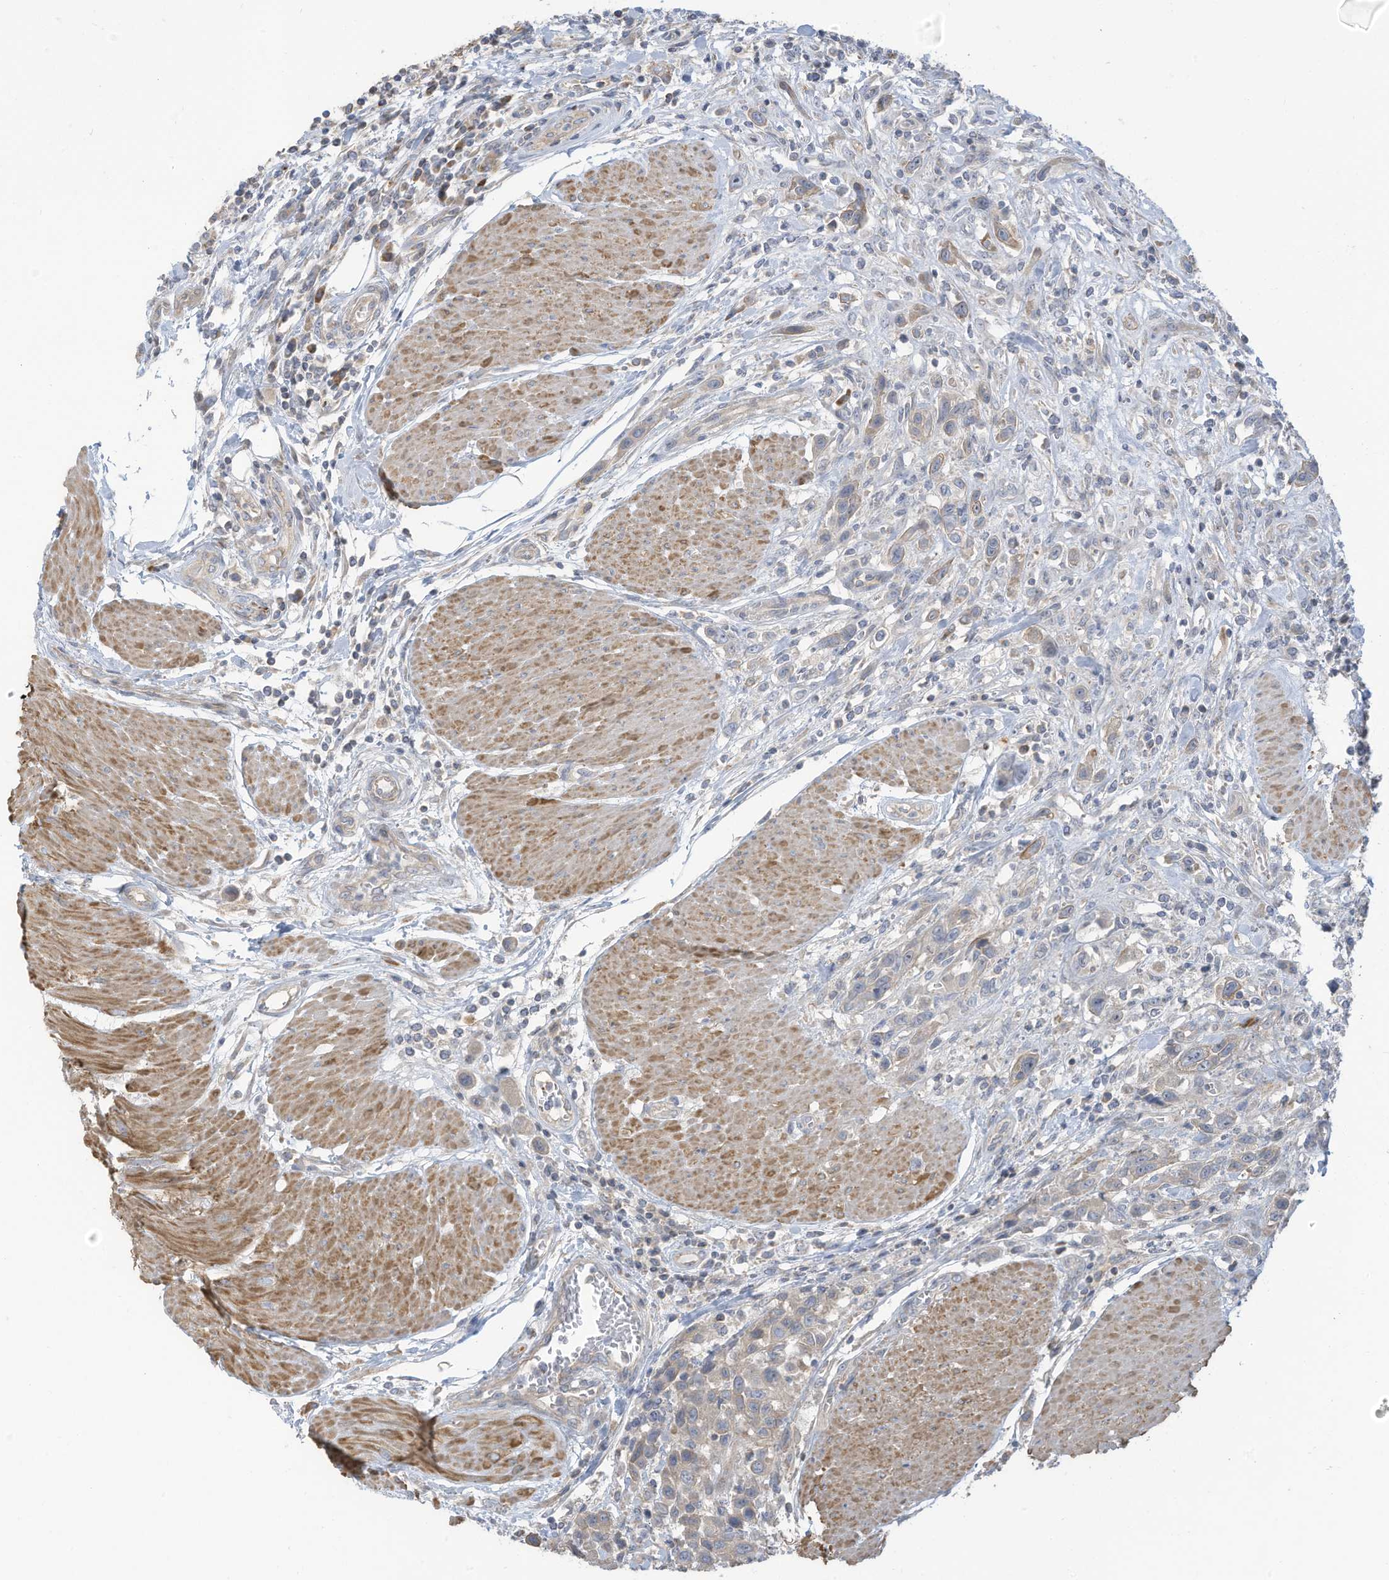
{"staining": {"intensity": "negative", "quantity": "none", "location": "none"}, "tissue": "urothelial cancer", "cell_type": "Tumor cells", "image_type": "cancer", "snomed": [{"axis": "morphology", "description": "Urothelial carcinoma, High grade"}, {"axis": "topography", "description": "Urinary bladder"}], "caption": "High power microscopy micrograph of an immunohistochemistry image of urothelial cancer, revealing no significant staining in tumor cells.", "gene": "GTPBP2", "patient": {"sex": "male", "age": 50}}